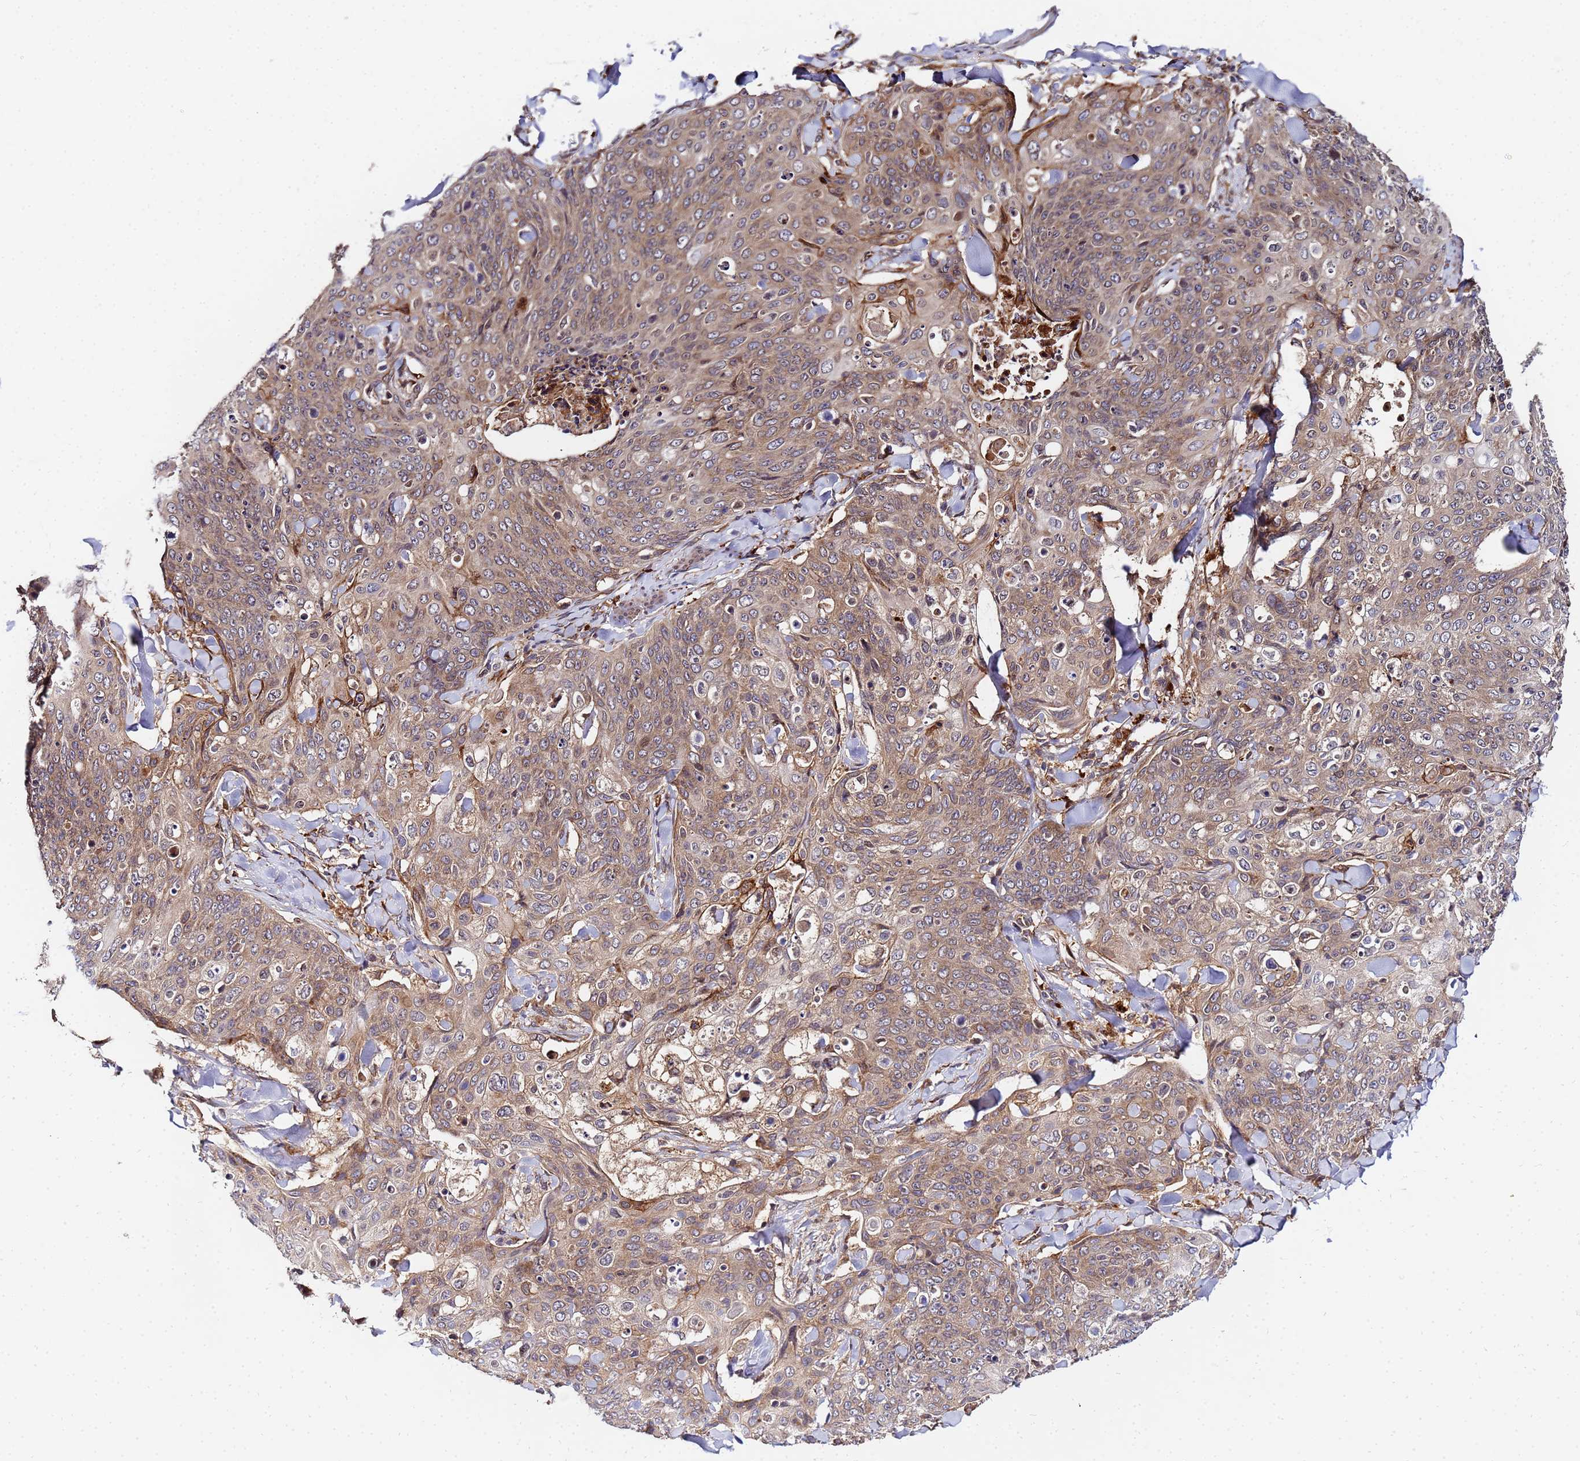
{"staining": {"intensity": "weak", "quantity": ">75%", "location": "cytoplasmic/membranous"}, "tissue": "skin cancer", "cell_type": "Tumor cells", "image_type": "cancer", "snomed": [{"axis": "morphology", "description": "Squamous cell carcinoma, NOS"}, {"axis": "topography", "description": "Skin"}, {"axis": "topography", "description": "Vulva"}], "caption": "Immunohistochemistry (IHC) of squamous cell carcinoma (skin) reveals low levels of weak cytoplasmic/membranous expression in about >75% of tumor cells.", "gene": "UNC93B1", "patient": {"sex": "female", "age": 85}}